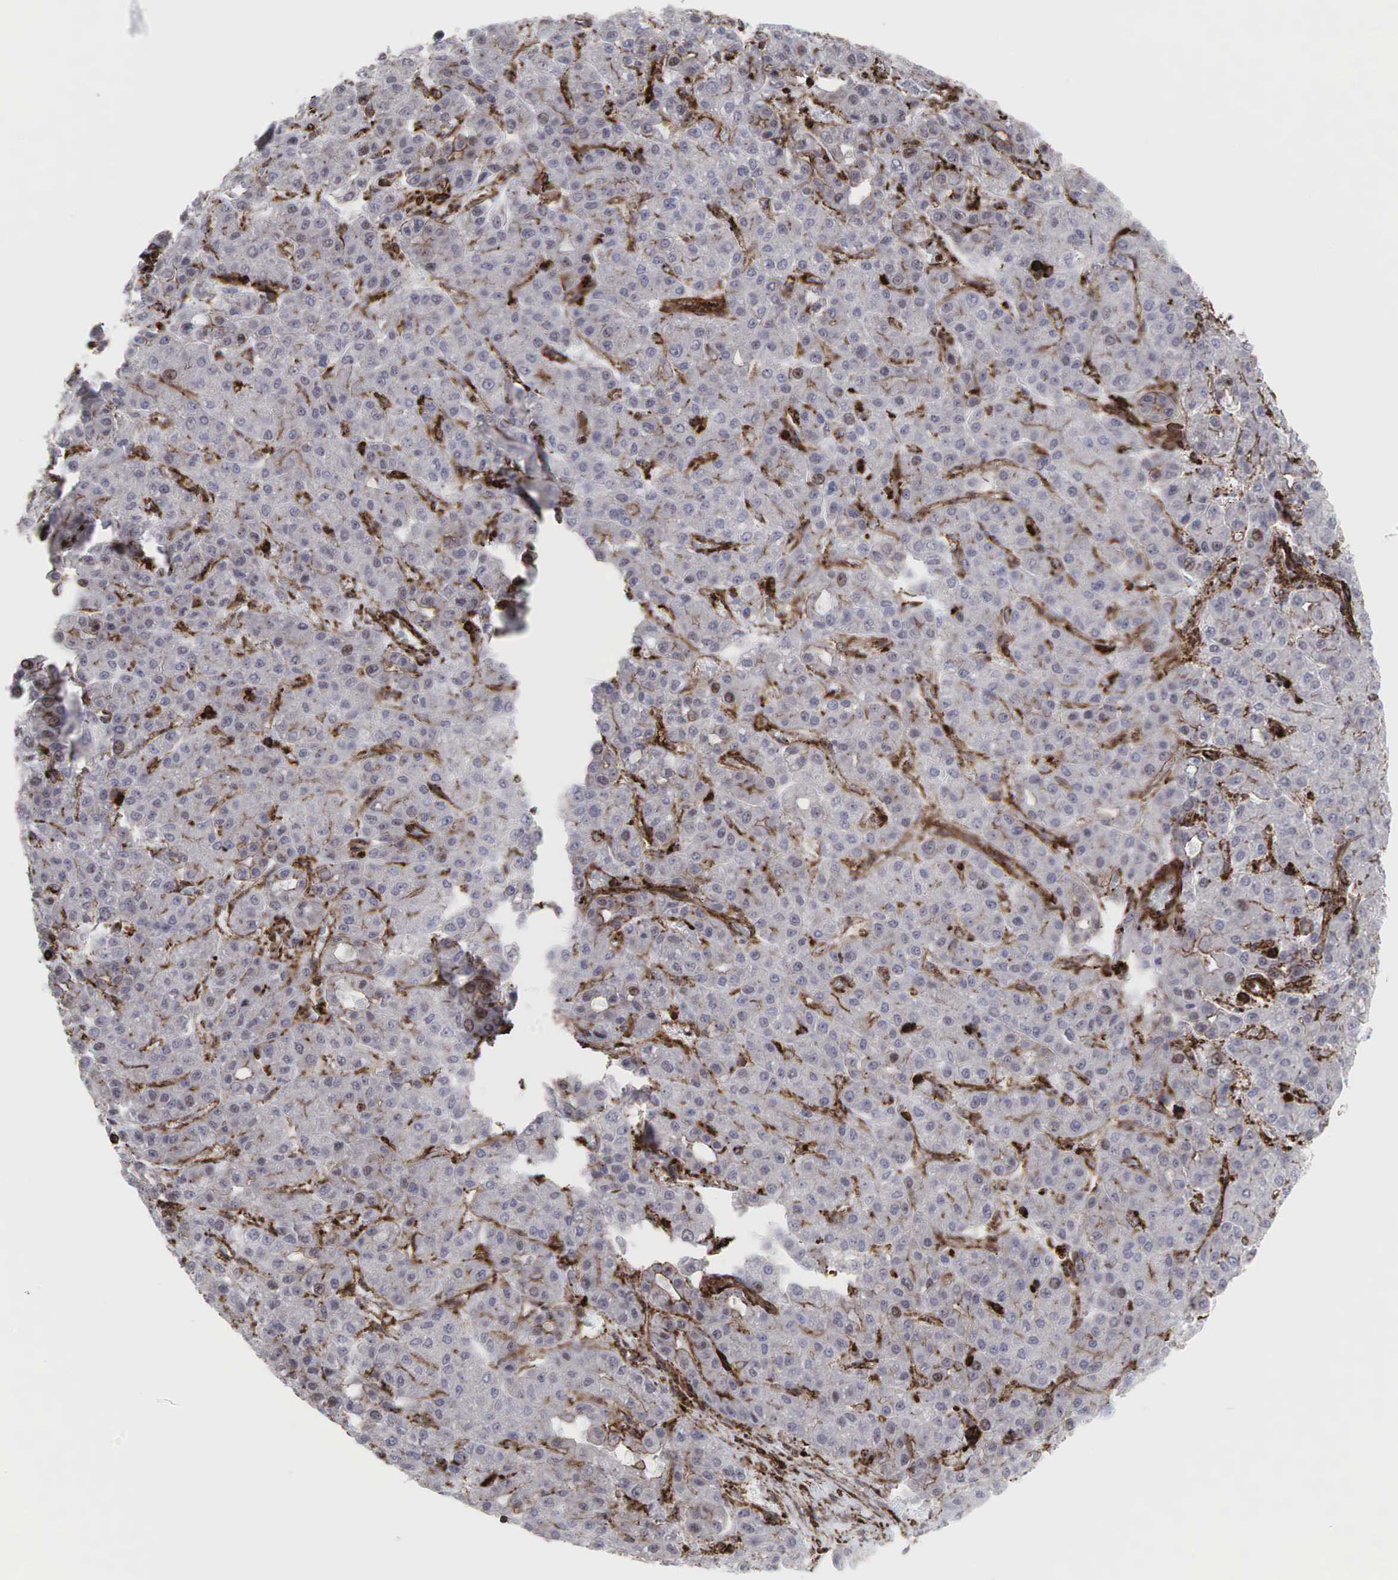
{"staining": {"intensity": "negative", "quantity": "none", "location": "none"}, "tissue": "liver cancer", "cell_type": "Tumor cells", "image_type": "cancer", "snomed": [{"axis": "morphology", "description": "Carcinoma, Hepatocellular, NOS"}, {"axis": "topography", "description": "Liver"}], "caption": "Micrograph shows no protein expression in tumor cells of liver hepatocellular carcinoma tissue.", "gene": "GPRASP1", "patient": {"sex": "male", "age": 69}}